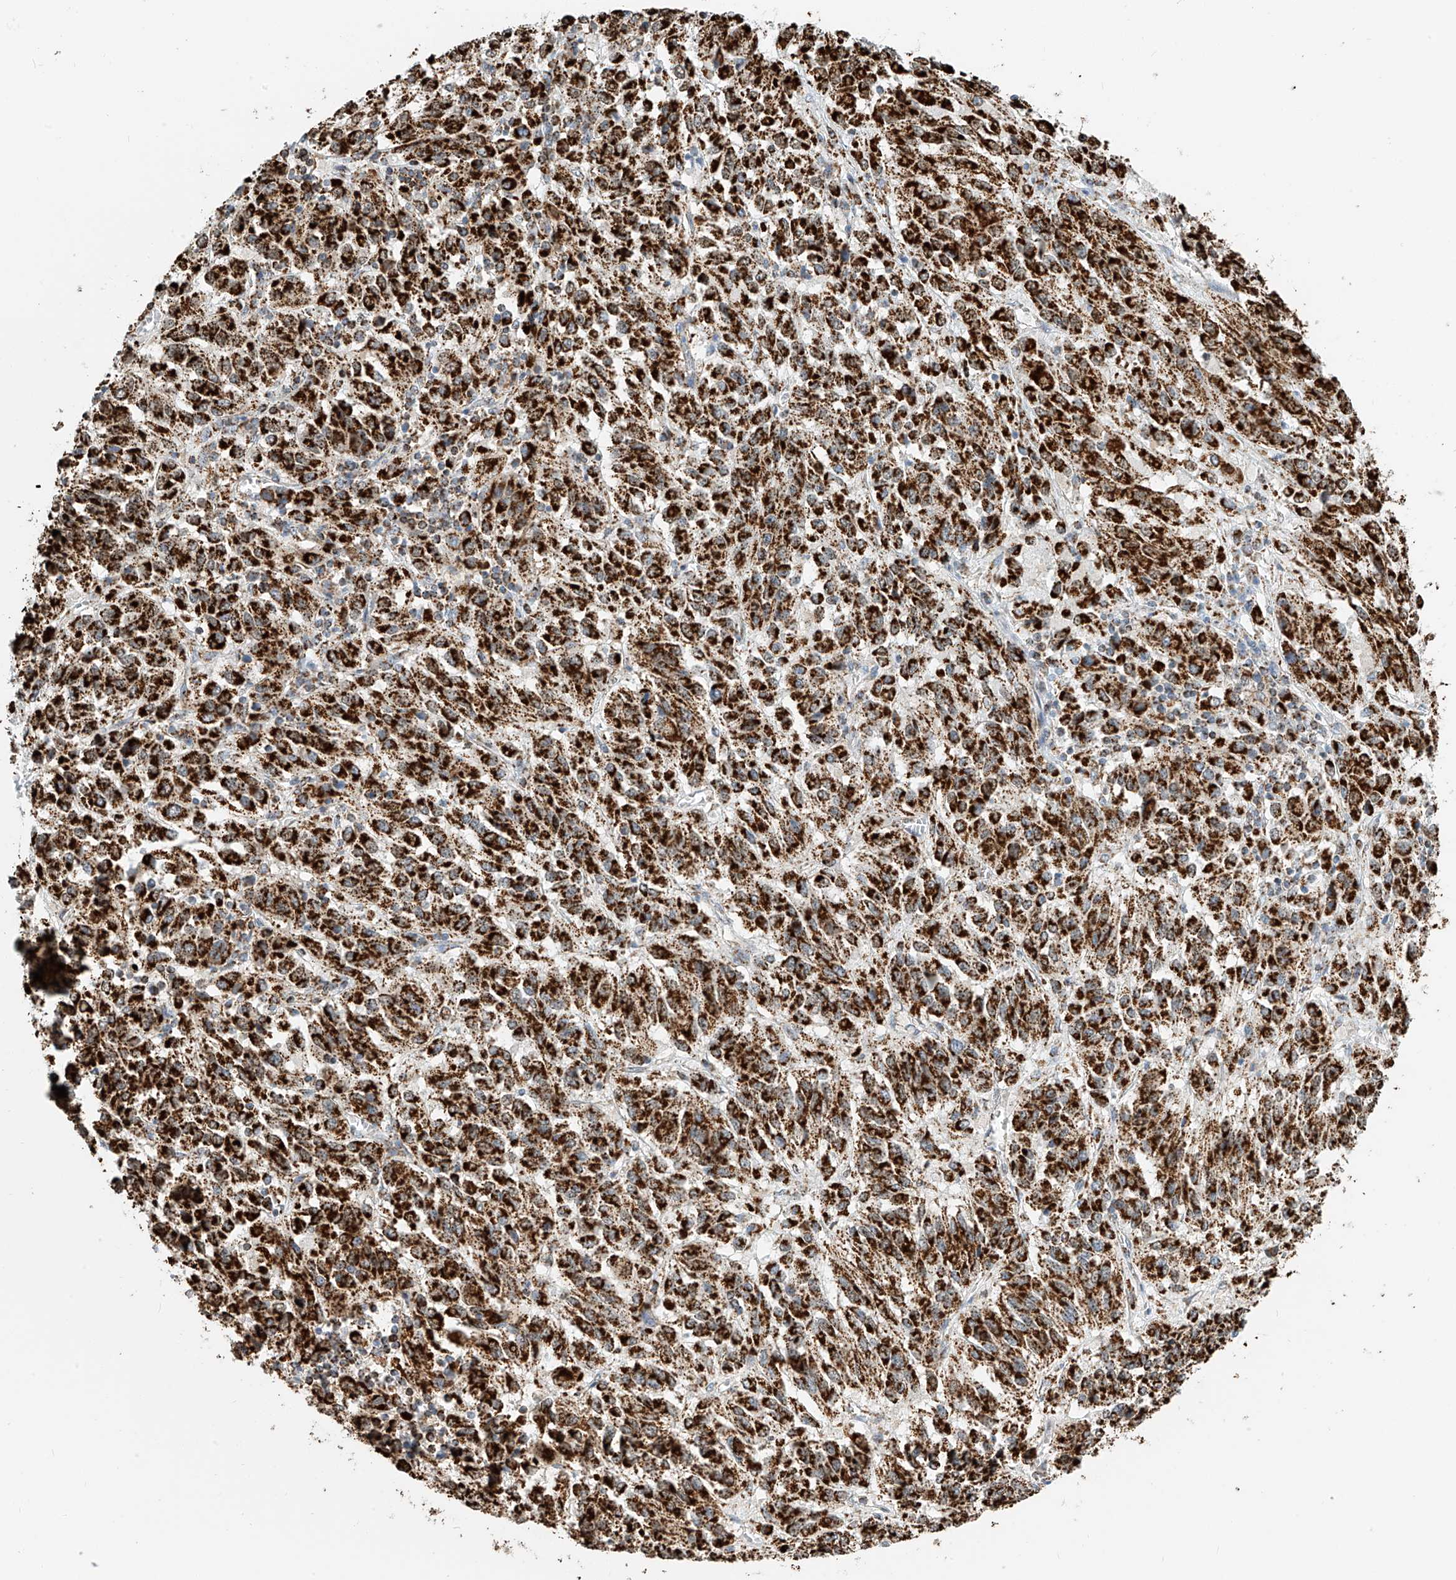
{"staining": {"intensity": "strong", "quantity": ">75%", "location": "cytoplasmic/membranous"}, "tissue": "melanoma", "cell_type": "Tumor cells", "image_type": "cancer", "snomed": [{"axis": "morphology", "description": "Malignant melanoma, Metastatic site"}, {"axis": "topography", "description": "Lung"}], "caption": "A brown stain shows strong cytoplasmic/membranous staining of a protein in melanoma tumor cells. (DAB IHC, brown staining for protein, blue staining for nuclei).", "gene": "PPA2", "patient": {"sex": "male", "age": 64}}